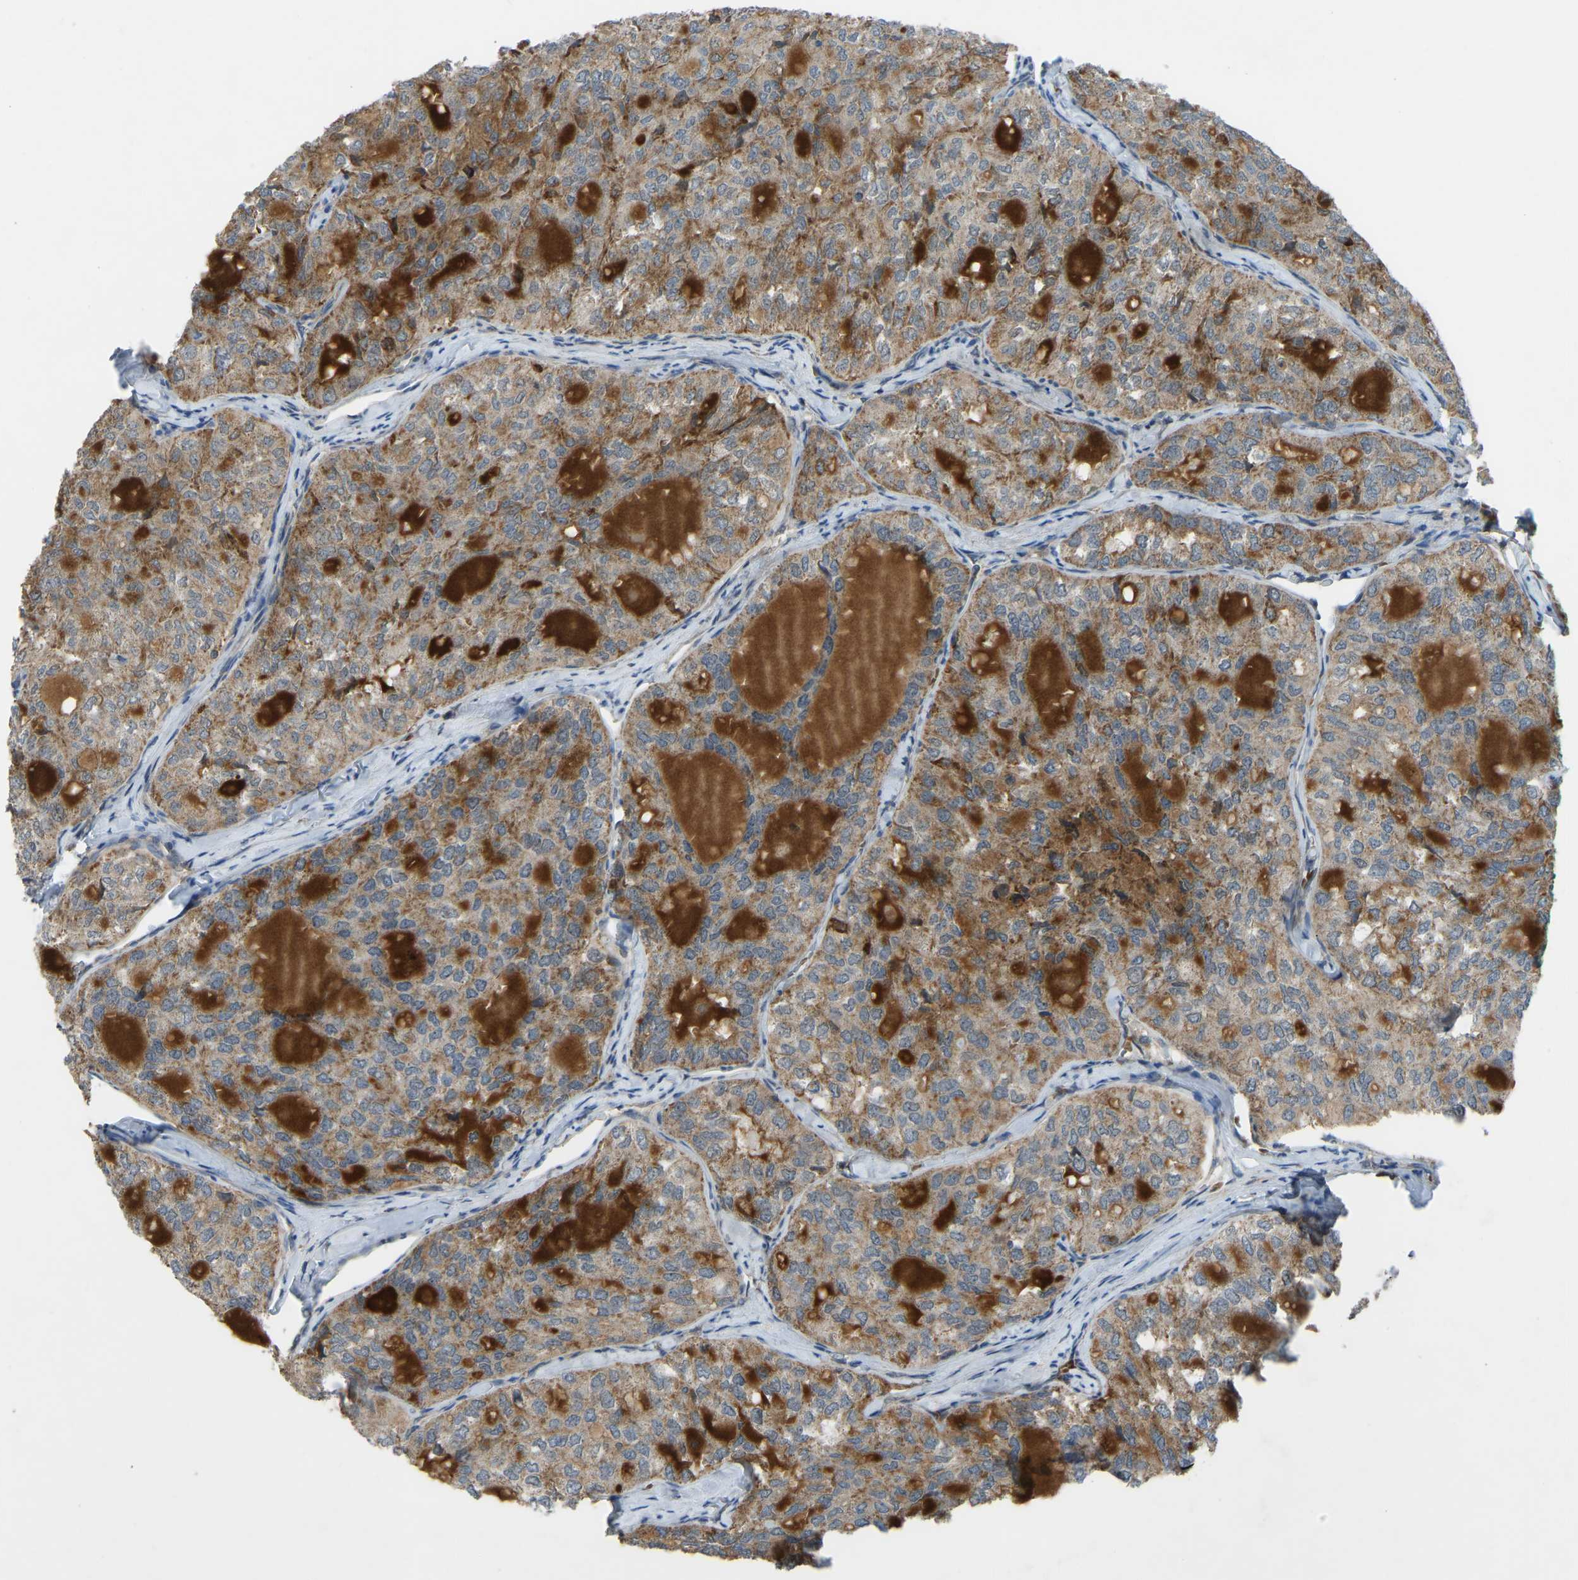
{"staining": {"intensity": "moderate", "quantity": ">75%", "location": "cytoplasmic/membranous"}, "tissue": "thyroid cancer", "cell_type": "Tumor cells", "image_type": "cancer", "snomed": [{"axis": "morphology", "description": "Follicular adenoma carcinoma, NOS"}, {"axis": "topography", "description": "Thyroid gland"}], "caption": "Brown immunohistochemical staining in human follicular adenoma carcinoma (thyroid) displays moderate cytoplasmic/membranous staining in approximately >75% of tumor cells.", "gene": "ZNF71", "patient": {"sex": "male", "age": 75}}